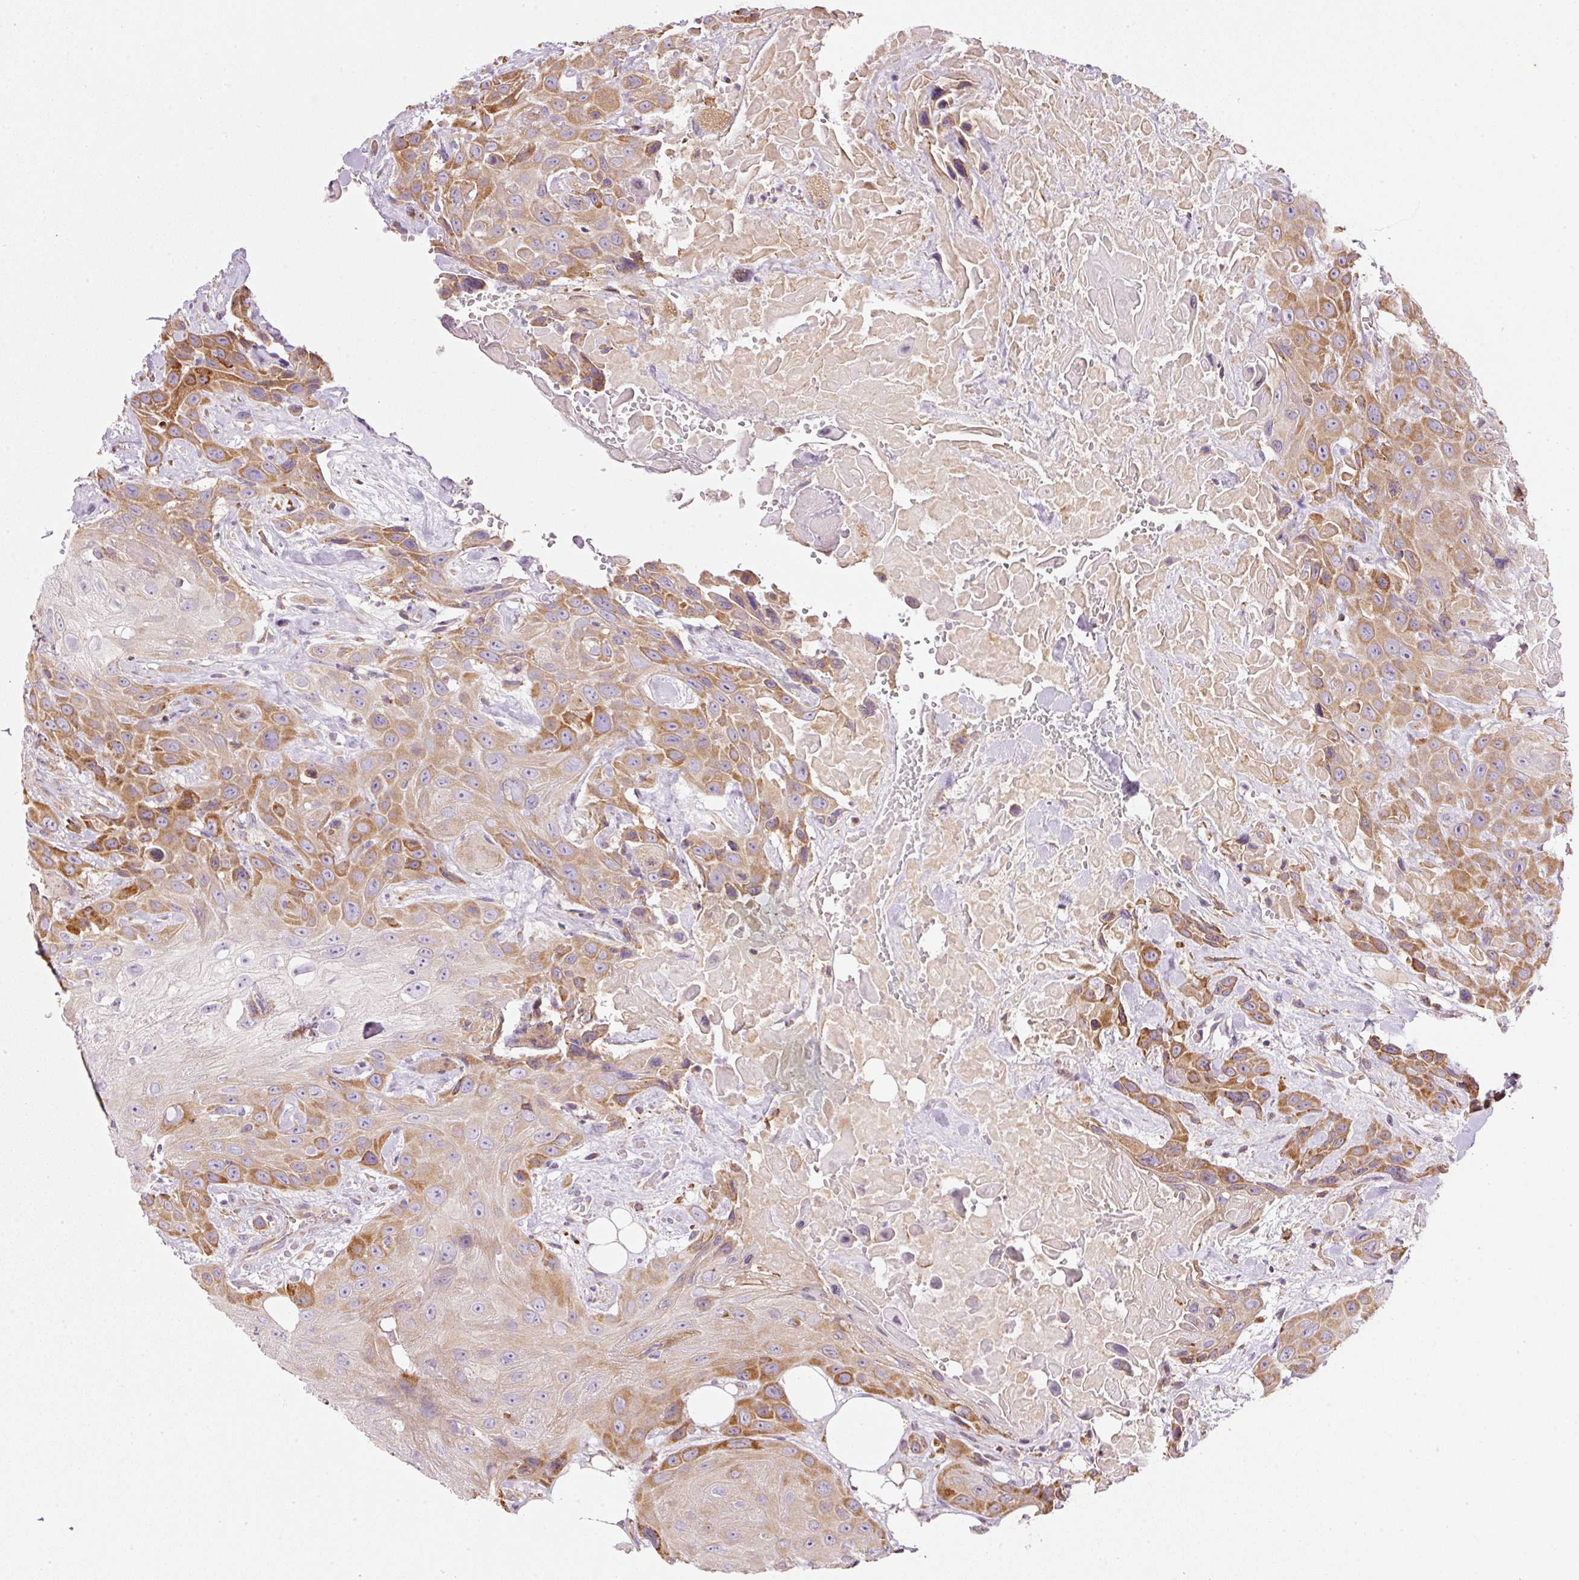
{"staining": {"intensity": "moderate", "quantity": "25%-75%", "location": "cytoplasmic/membranous"}, "tissue": "head and neck cancer", "cell_type": "Tumor cells", "image_type": "cancer", "snomed": [{"axis": "morphology", "description": "Squamous cell carcinoma, NOS"}, {"axis": "topography", "description": "Head-Neck"}], "caption": "Protein expression analysis of head and neck cancer exhibits moderate cytoplasmic/membranous expression in approximately 25%-75% of tumor cells. The staining was performed using DAB to visualize the protein expression in brown, while the nuclei were stained in blue with hematoxylin (Magnification: 20x).", "gene": "MORN4", "patient": {"sex": "male", "age": 81}}